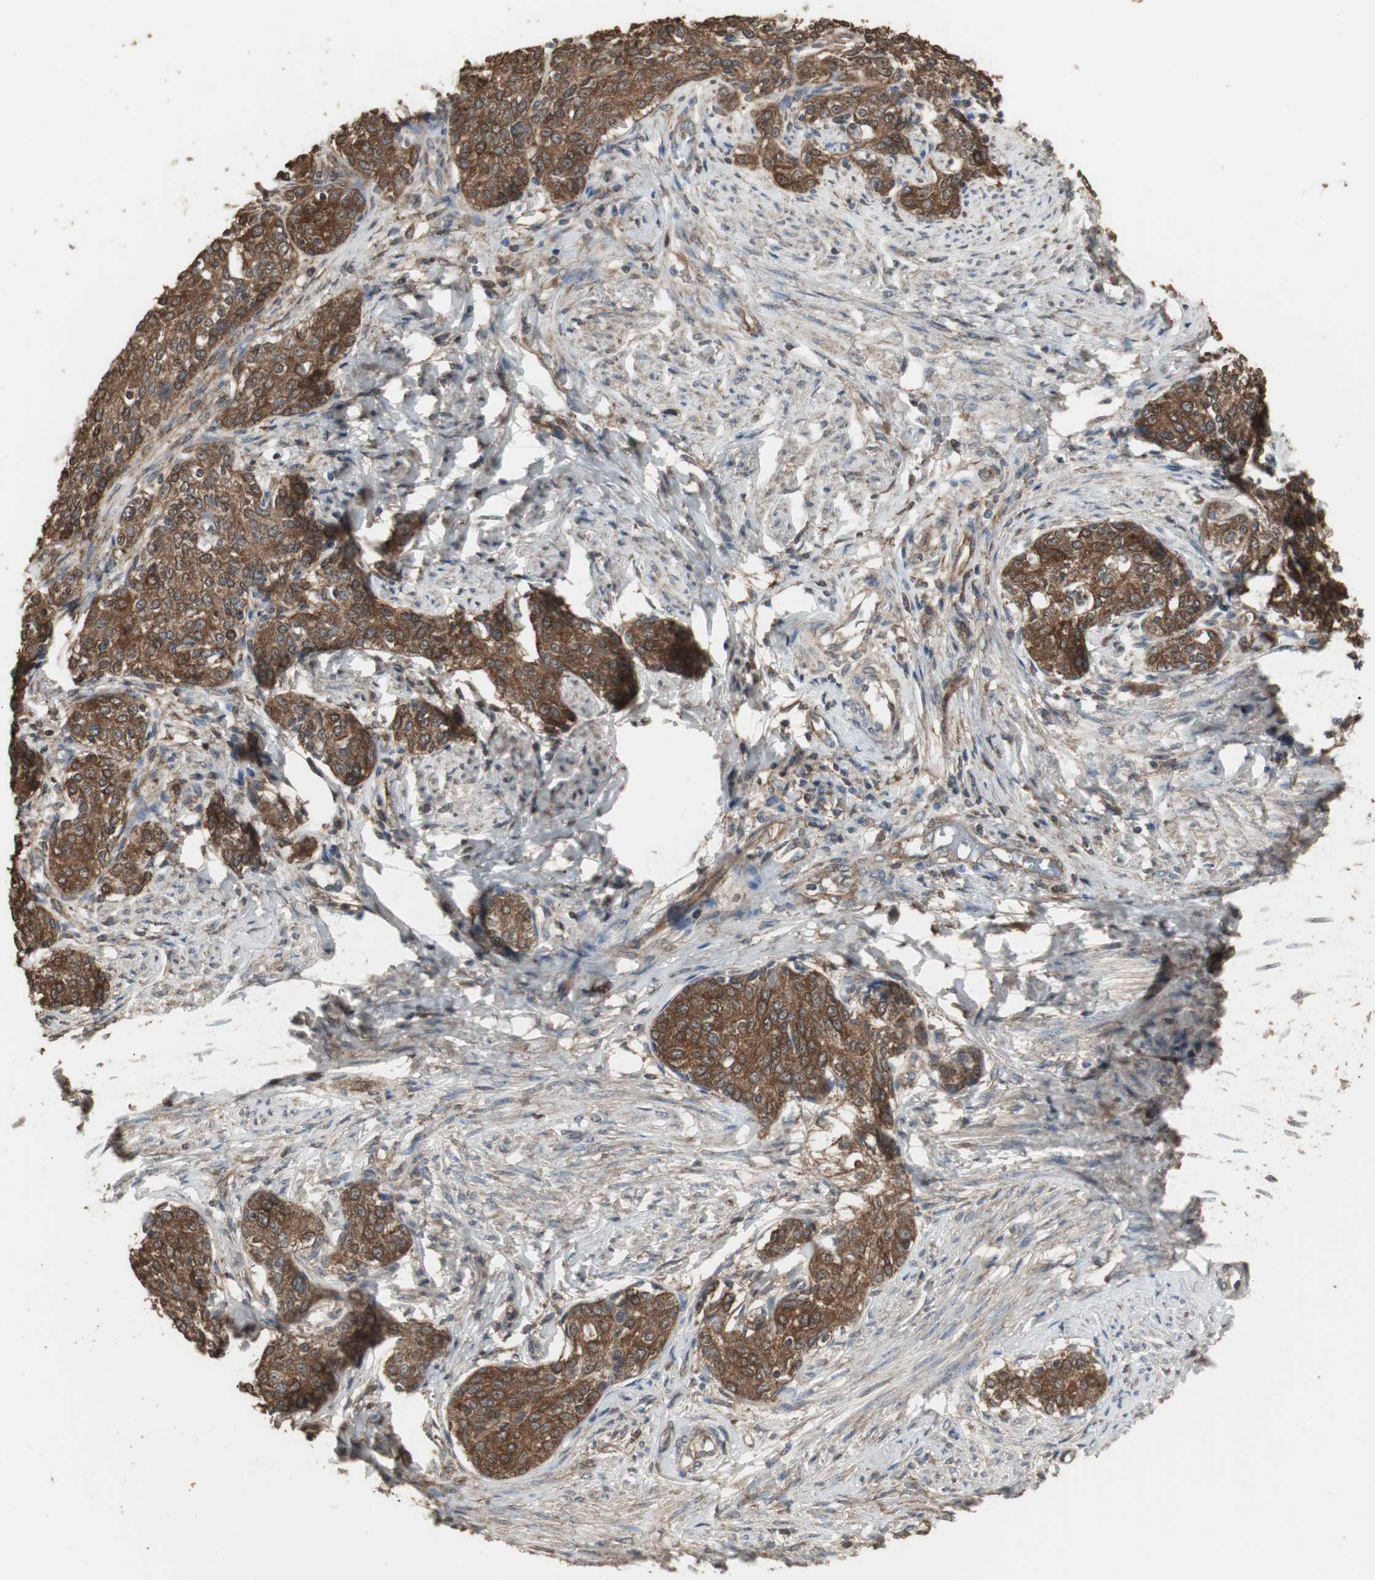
{"staining": {"intensity": "strong", "quantity": ">75%", "location": "cytoplasmic/membranous"}, "tissue": "cervical cancer", "cell_type": "Tumor cells", "image_type": "cancer", "snomed": [{"axis": "morphology", "description": "Squamous cell carcinoma, NOS"}, {"axis": "morphology", "description": "Adenocarcinoma, NOS"}, {"axis": "topography", "description": "Cervix"}], "caption": "High-magnification brightfield microscopy of cervical cancer (adenocarcinoma) stained with DAB (3,3'-diaminobenzidine) (brown) and counterstained with hematoxylin (blue). tumor cells exhibit strong cytoplasmic/membranous staining is present in approximately>75% of cells.", "gene": "HPRT1", "patient": {"sex": "female", "age": 52}}